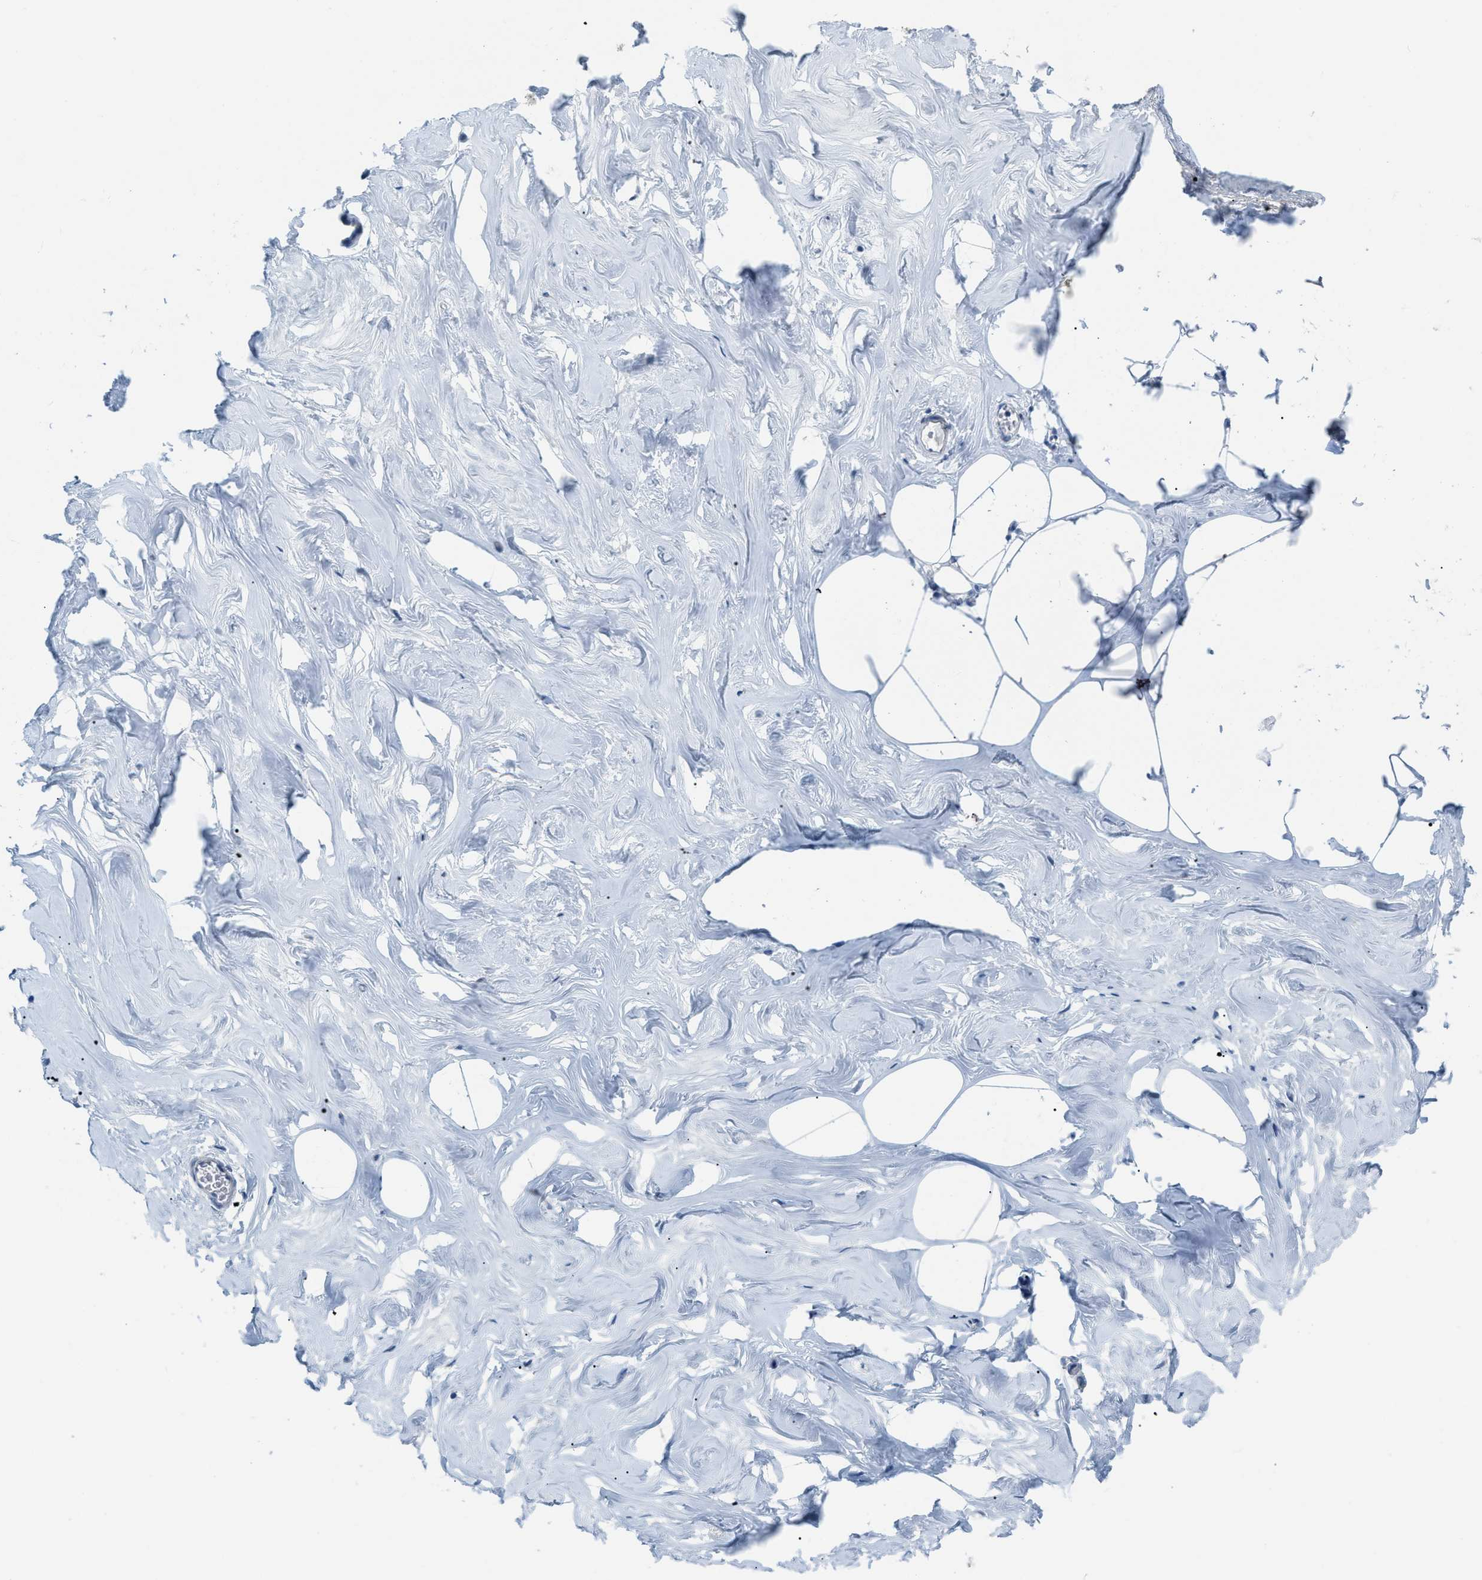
{"staining": {"intensity": "negative", "quantity": "none", "location": "none"}, "tissue": "adipose tissue", "cell_type": "Adipocytes", "image_type": "normal", "snomed": [{"axis": "morphology", "description": "Normal tissue, NOS"}, {"axis": "morphology", "description": "Fibrosis, NOS"}, {"axis": "topography", "description": "Breast"}, {"axis": "topography", "description": "Adipose tissue"}], "caption": "This is an immunohistochemistry histopathology image of unremarkable human adipose tissue. There is no staining in adipocytes.", "gene": "PHRF1", "patient": {"sex": "female", "age": 39}}